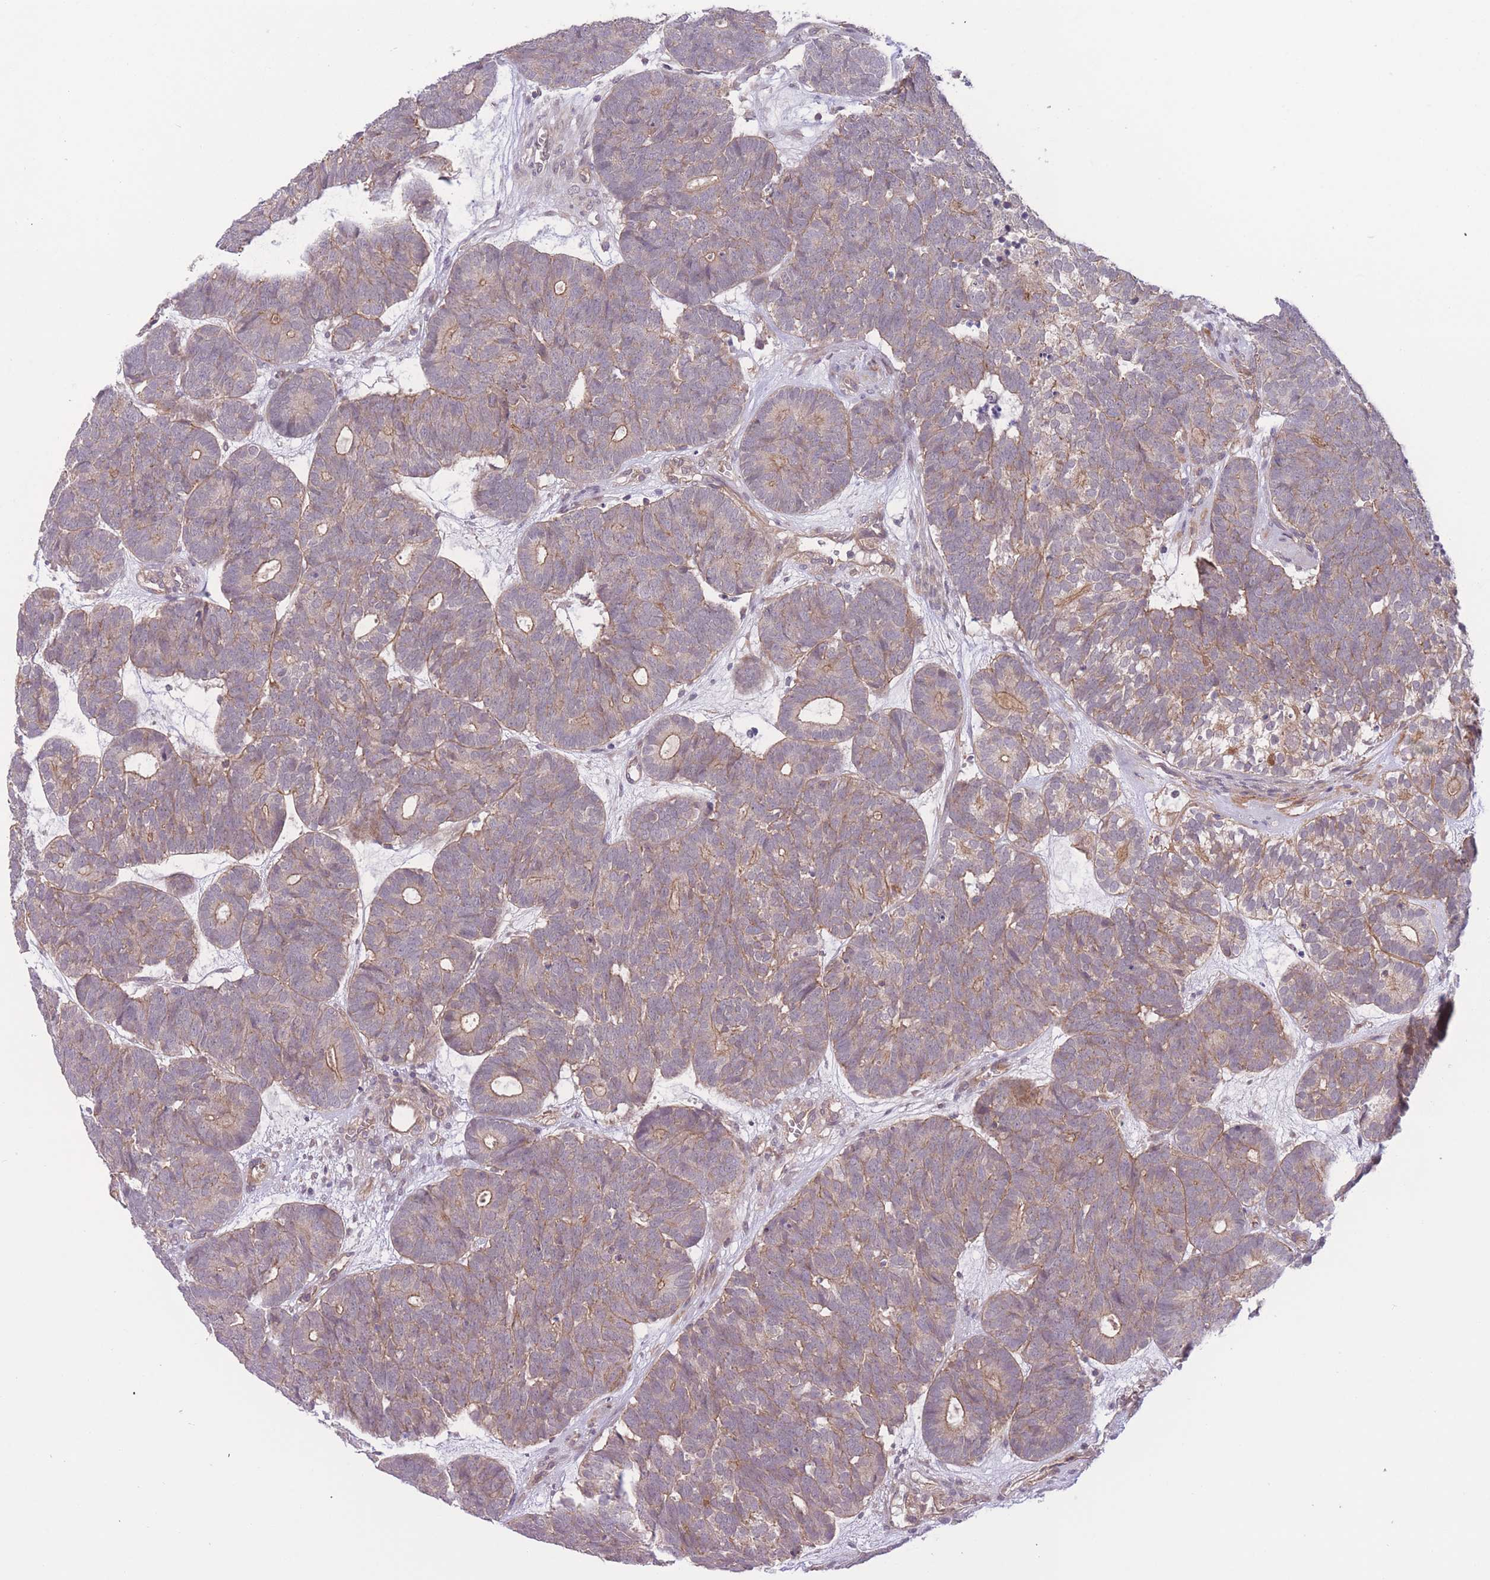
{"staining": {"intensity": "weak", "quantity": "25%-75%", "location": "cytoplasmic/membranous"}, "tissue": "head and neck cancer", "cell_type": "Tumor cells", "image_type": "cancer", "snomed": [{"axis": "morphology", "description": "Adenocarcinoma, NOS"}, {"axis": "topography", "description": "Head-Neck"}], "caption": "The photomicrograph demonstrates staining of adenocarcinoma (head and neck), revealing weak cytoplasmic/membranous protein staining (brown color) within tumor cells.", "gene": "FUT5", "patient": {"sex": "female", "age": 81}}